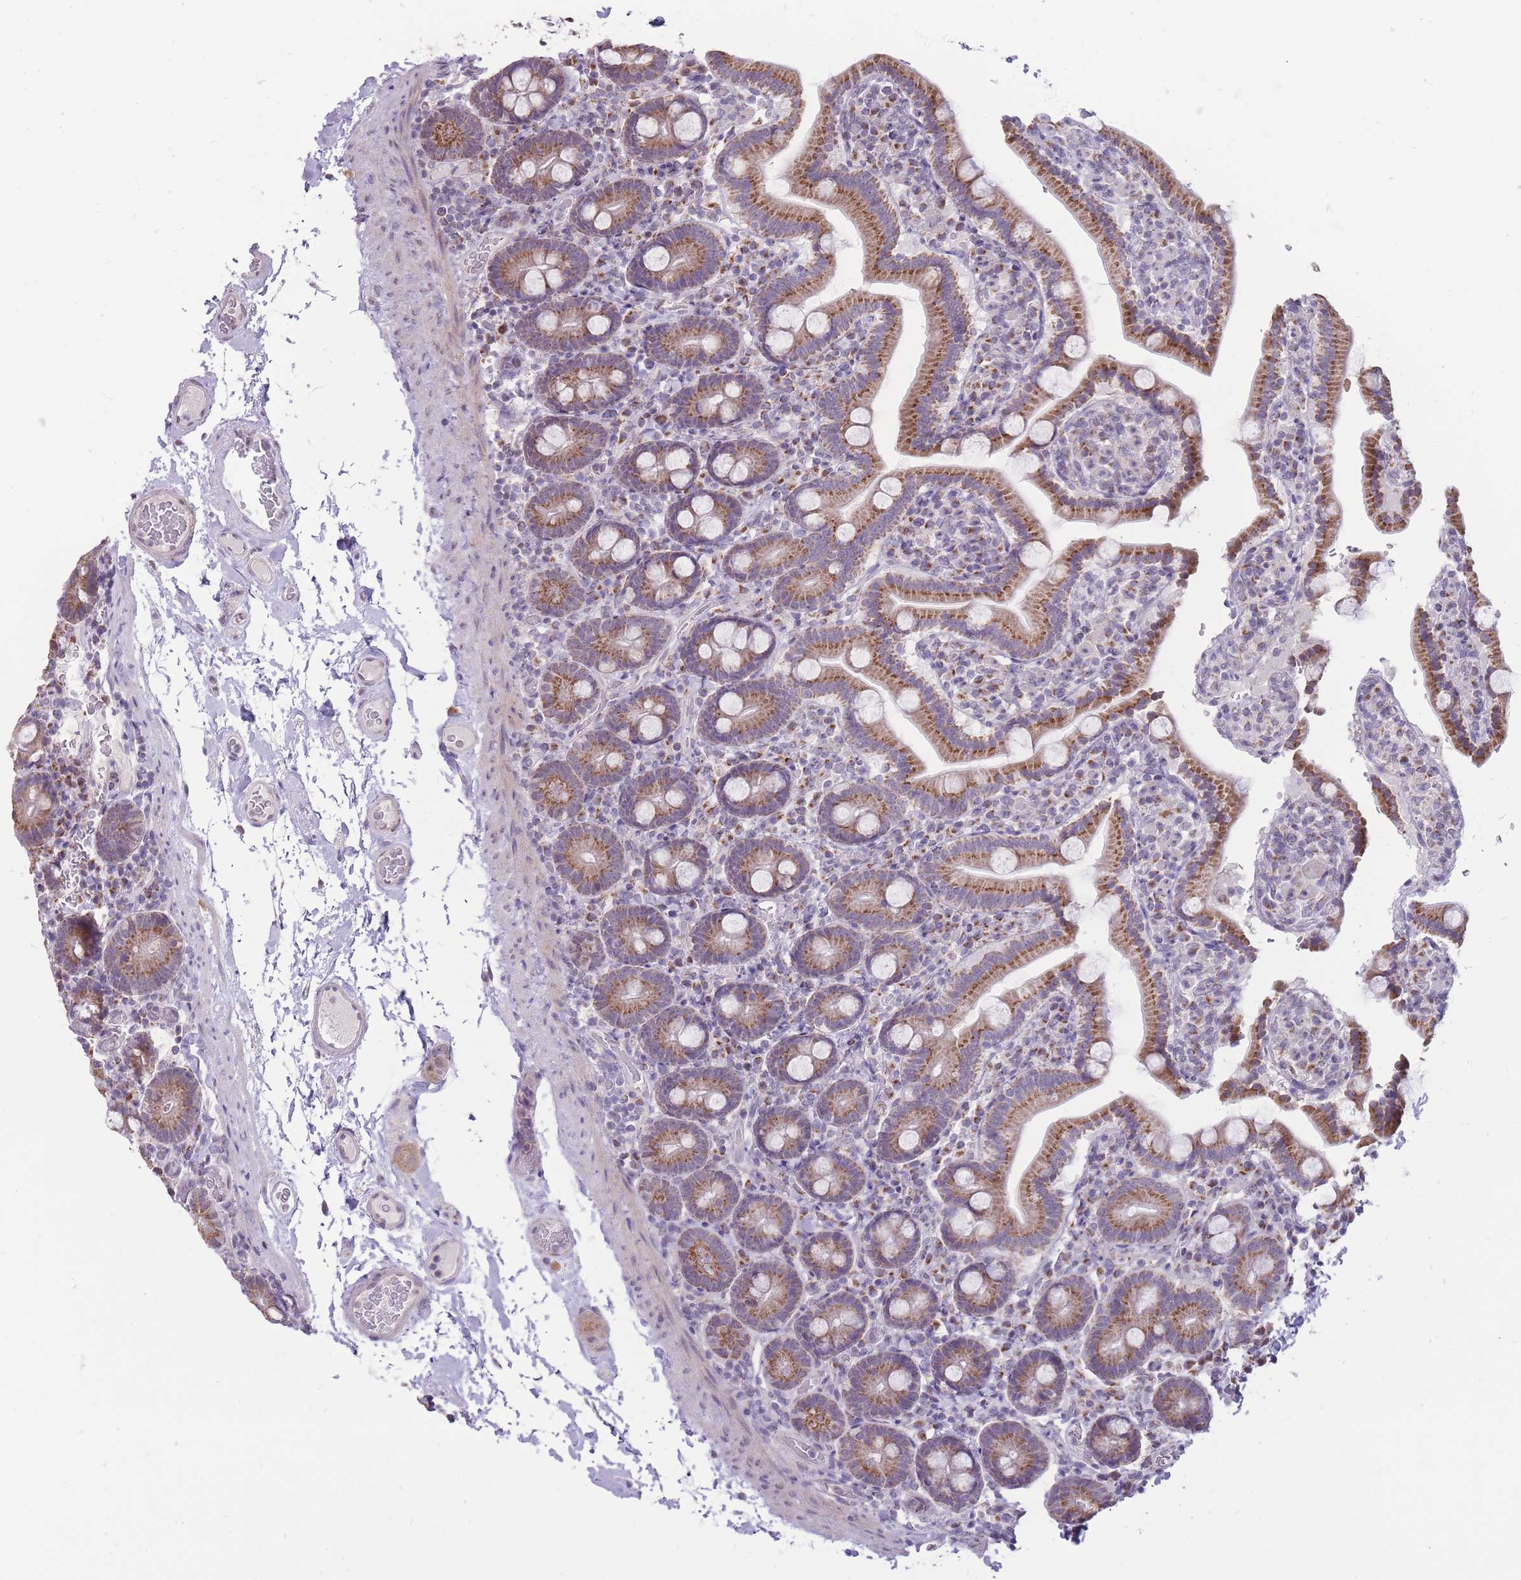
{"staining": {"intensity": "moderate", "quantity": ">75%", "location": "cytoplasmic/membranous"}, "tissue": "duodenum", "cell_type": "Glandular cells", "image_type": "normal", "snomed": [{"axis": "morphology", "description": "Normal tissue, NOS"}, {"axis": "topography", "description": "Duodenum"}], "caption": "Immunohistochemical staining of benign human duodenum reveals medium levels of moderate cytoplasmic/membranous staining in approximately >75% of glandular cells. (Brightfield microscopy of DAB IHC at high magnification).", "gene": "NELL1", "patient": {"sex": "male", "age": 55}}